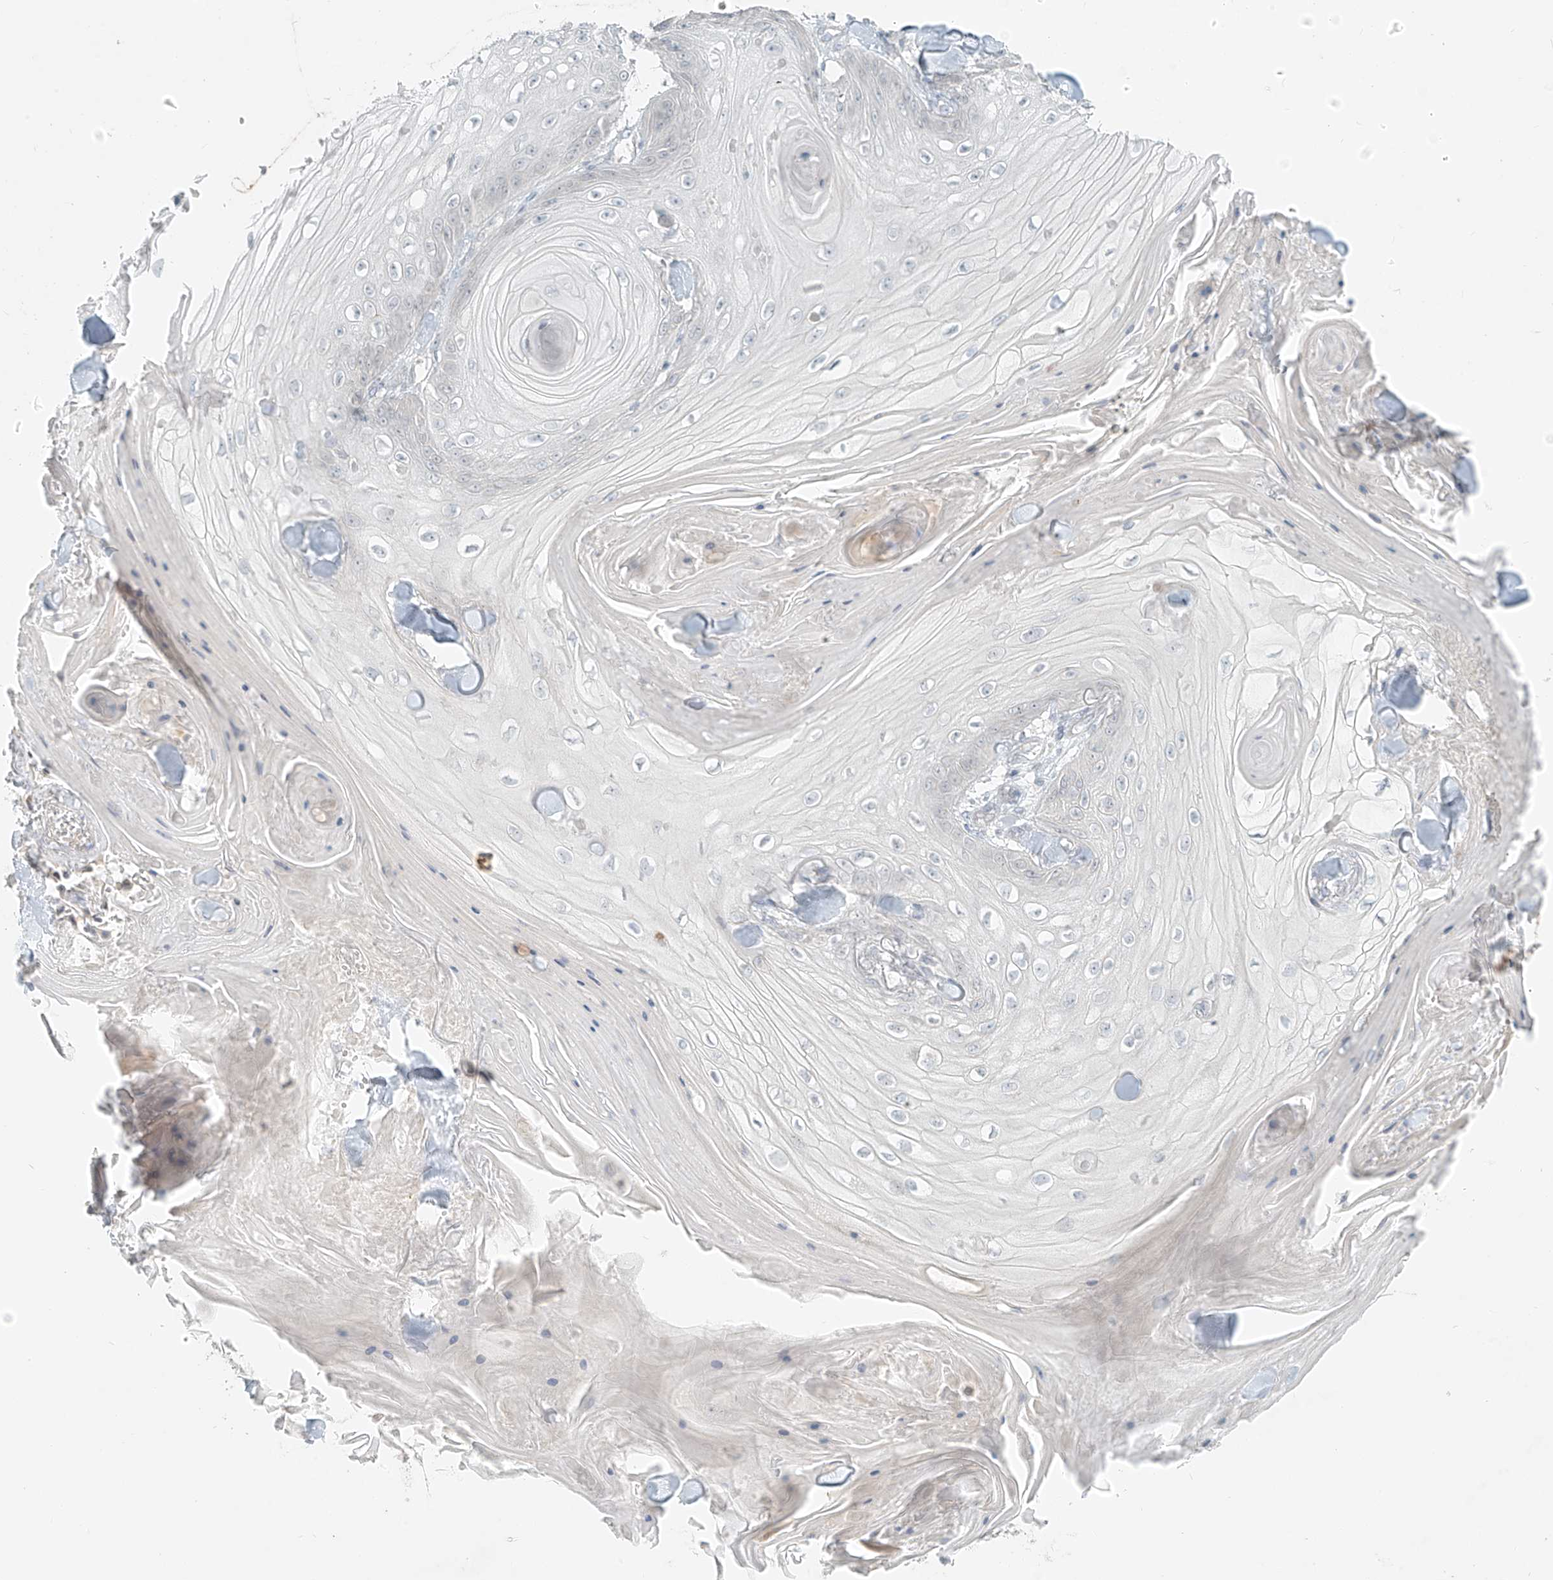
{"staining": {"intensity": "negative", "quantity": "none", "location": "none"}, "tissue": "skin cancer", "cell_type": "Tumor cells", "image_type": "cancer", "snomed": [{"axis": "morphology", "description": "Squamous cell carcinoma, NOS"}, {"axis": "topography", "description": "Skin"}], "caption": "Image shows no significant protein expression in tumor cells of skin cancer (squamous cell carcinoma).", "gene": "OSBPL7", "patient": {"sex": "male", "age": 74}}